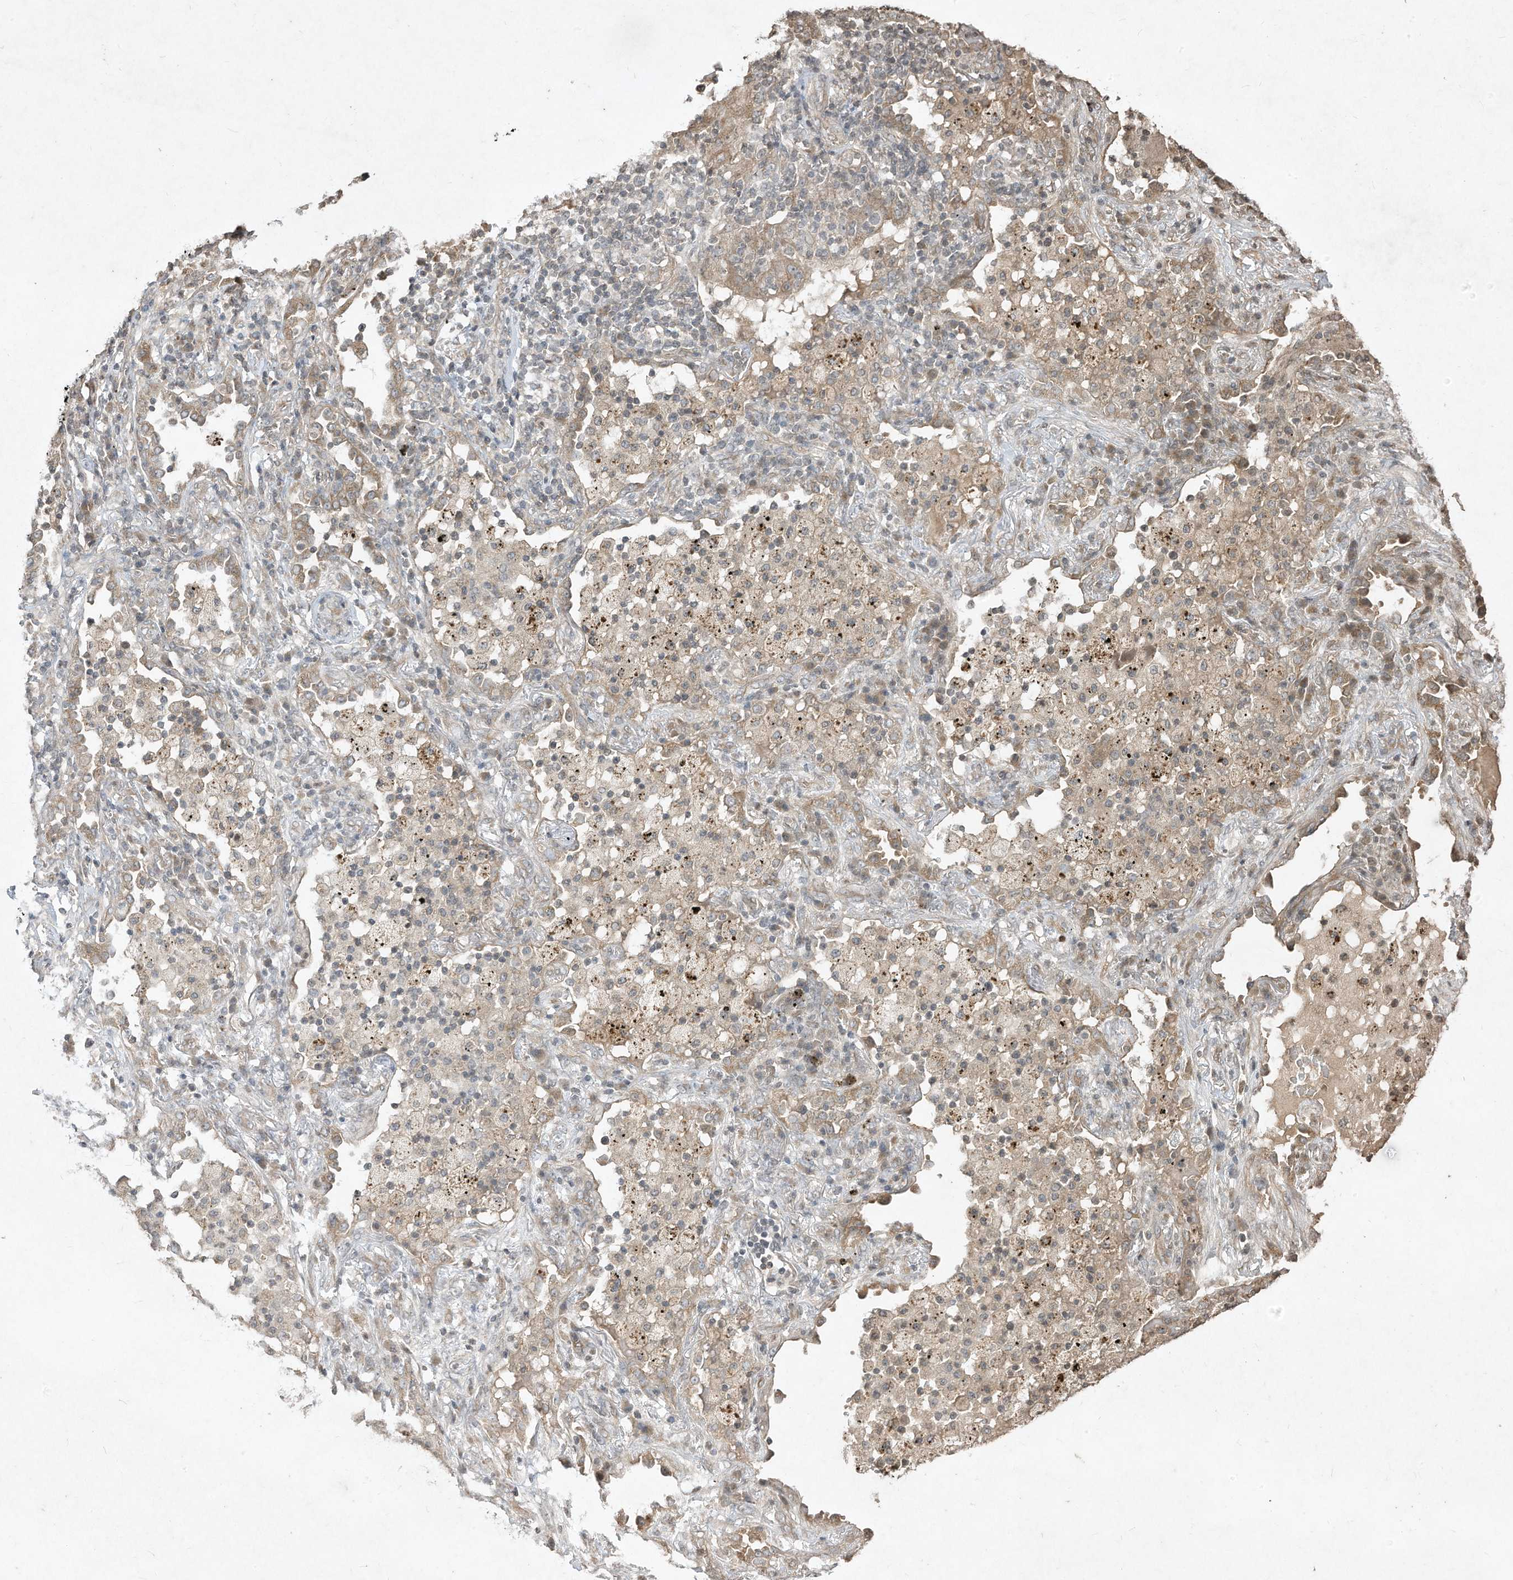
{"staining": {"intensity": "weak", "quantity": "25%-75%", "location": "cytoplasmic/membranous"}, "tissue": "lung cancer", "cell_type": "Tumor cells", "image_type": "cancer", "snomed": [{"axis": "morphology", "description": "Squamous cell carcinoma, NOS"}, {"axis": "topography", "description": "Lung"}], "caption": "Squamous cell carcinoma (lung) stained with immunohistochemistry exhibits weak cytoplasmic/membranous positivity in about 25%-75% of tumor cells.", "gene": "MATN2", "patient": {"sex": "female", "age": 63}}